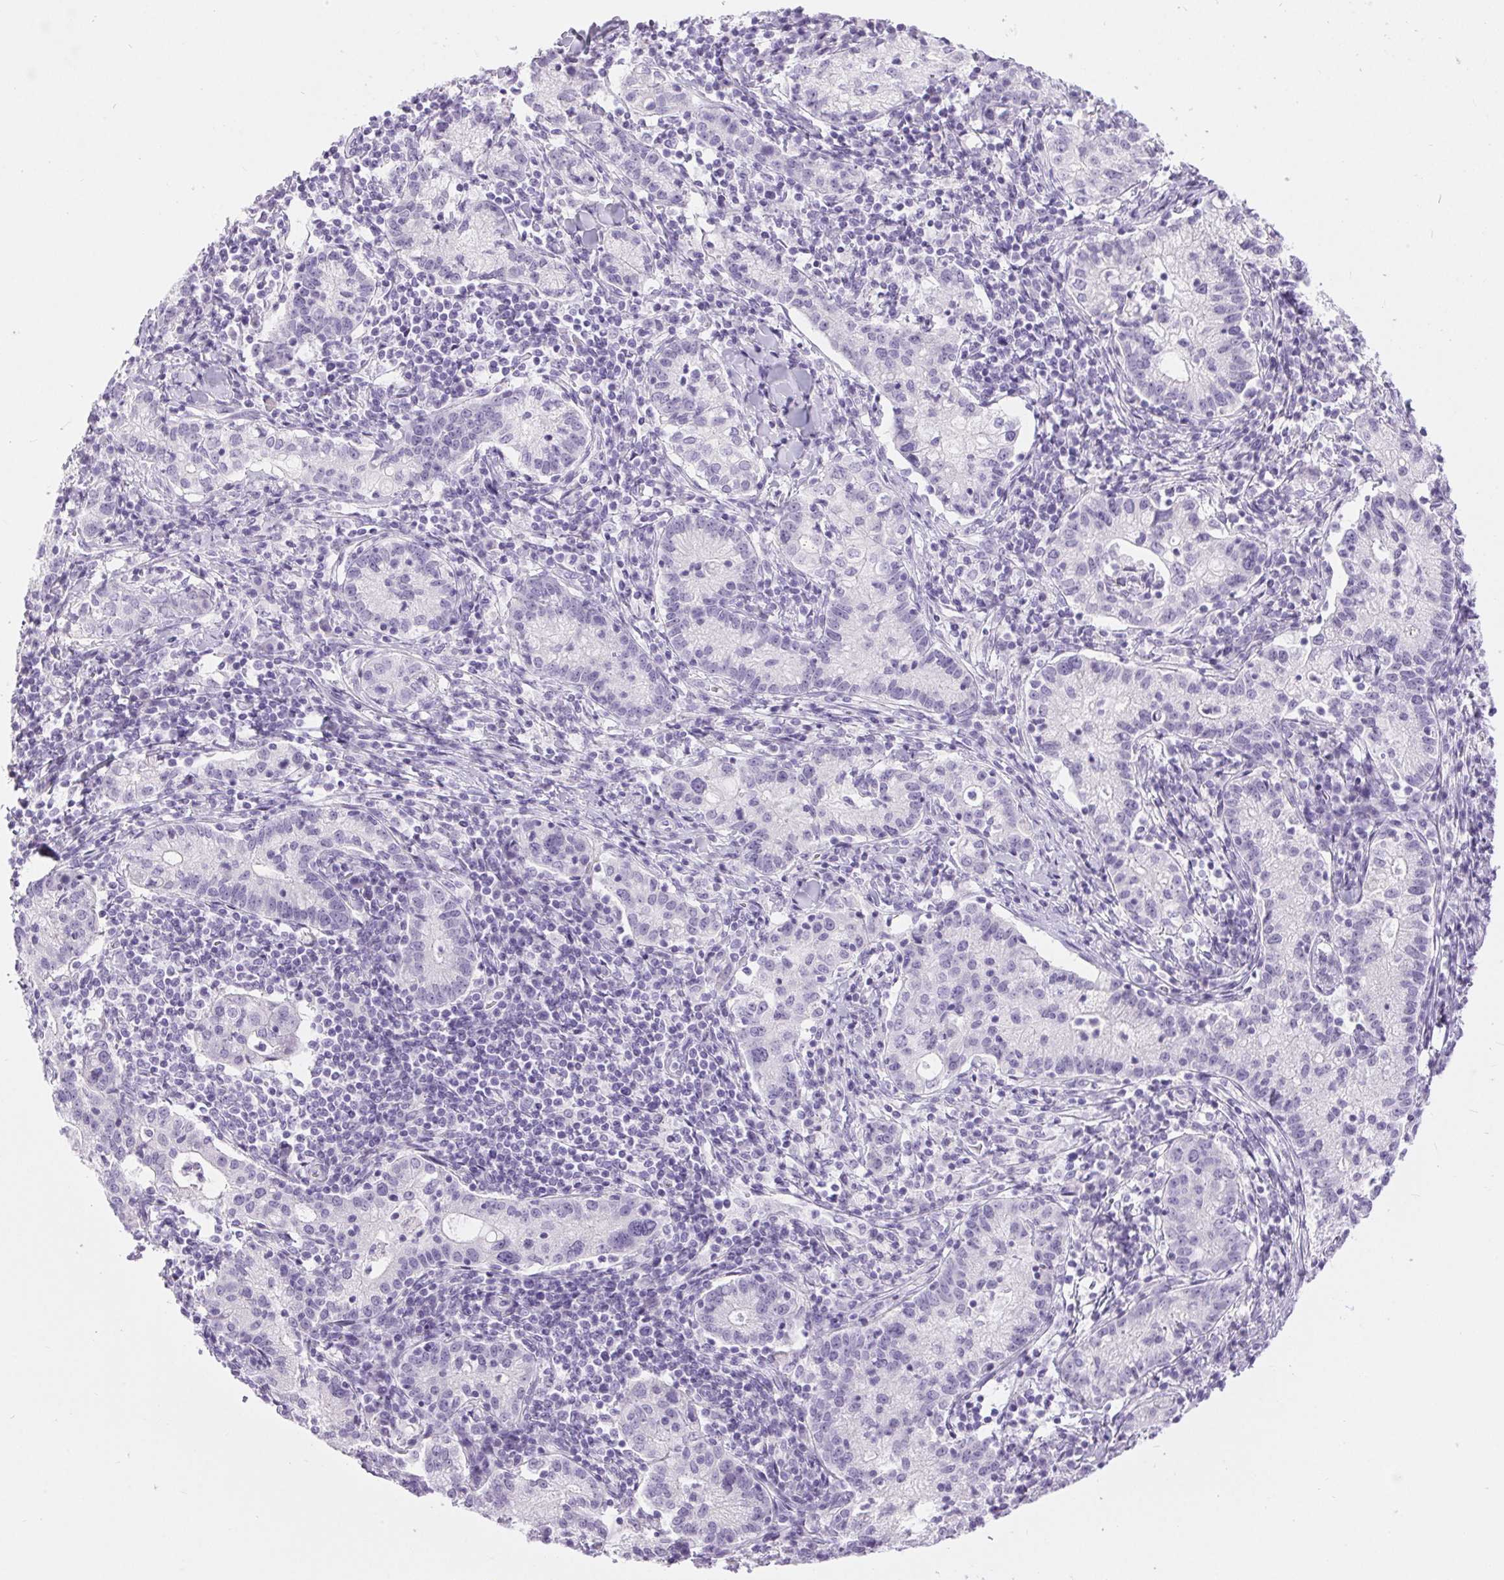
{"staining": {"intensity": "negative", "quantity": "none", "location": "none"}, "tissue": "cervical cancer", "cell_type": "Tumor cells", "image_type": "cancer", "snomed": [{"axis": "morphology", "description": "Normal tissue, NOS"}, {"axis": "morphology", "description": "Adenocarcinoma, NOS"}, {"axis": "topography", "description": "Cervix"}], "caption": "High magnification brightfield microscopy of adenocarcinoma (cervical) stained with DAB (brown) and counterstained with hematoxylin (blue): tumor cells show no significant expression.", "gene": "XDH", "patient": {"sex": "female", "age": 44}}